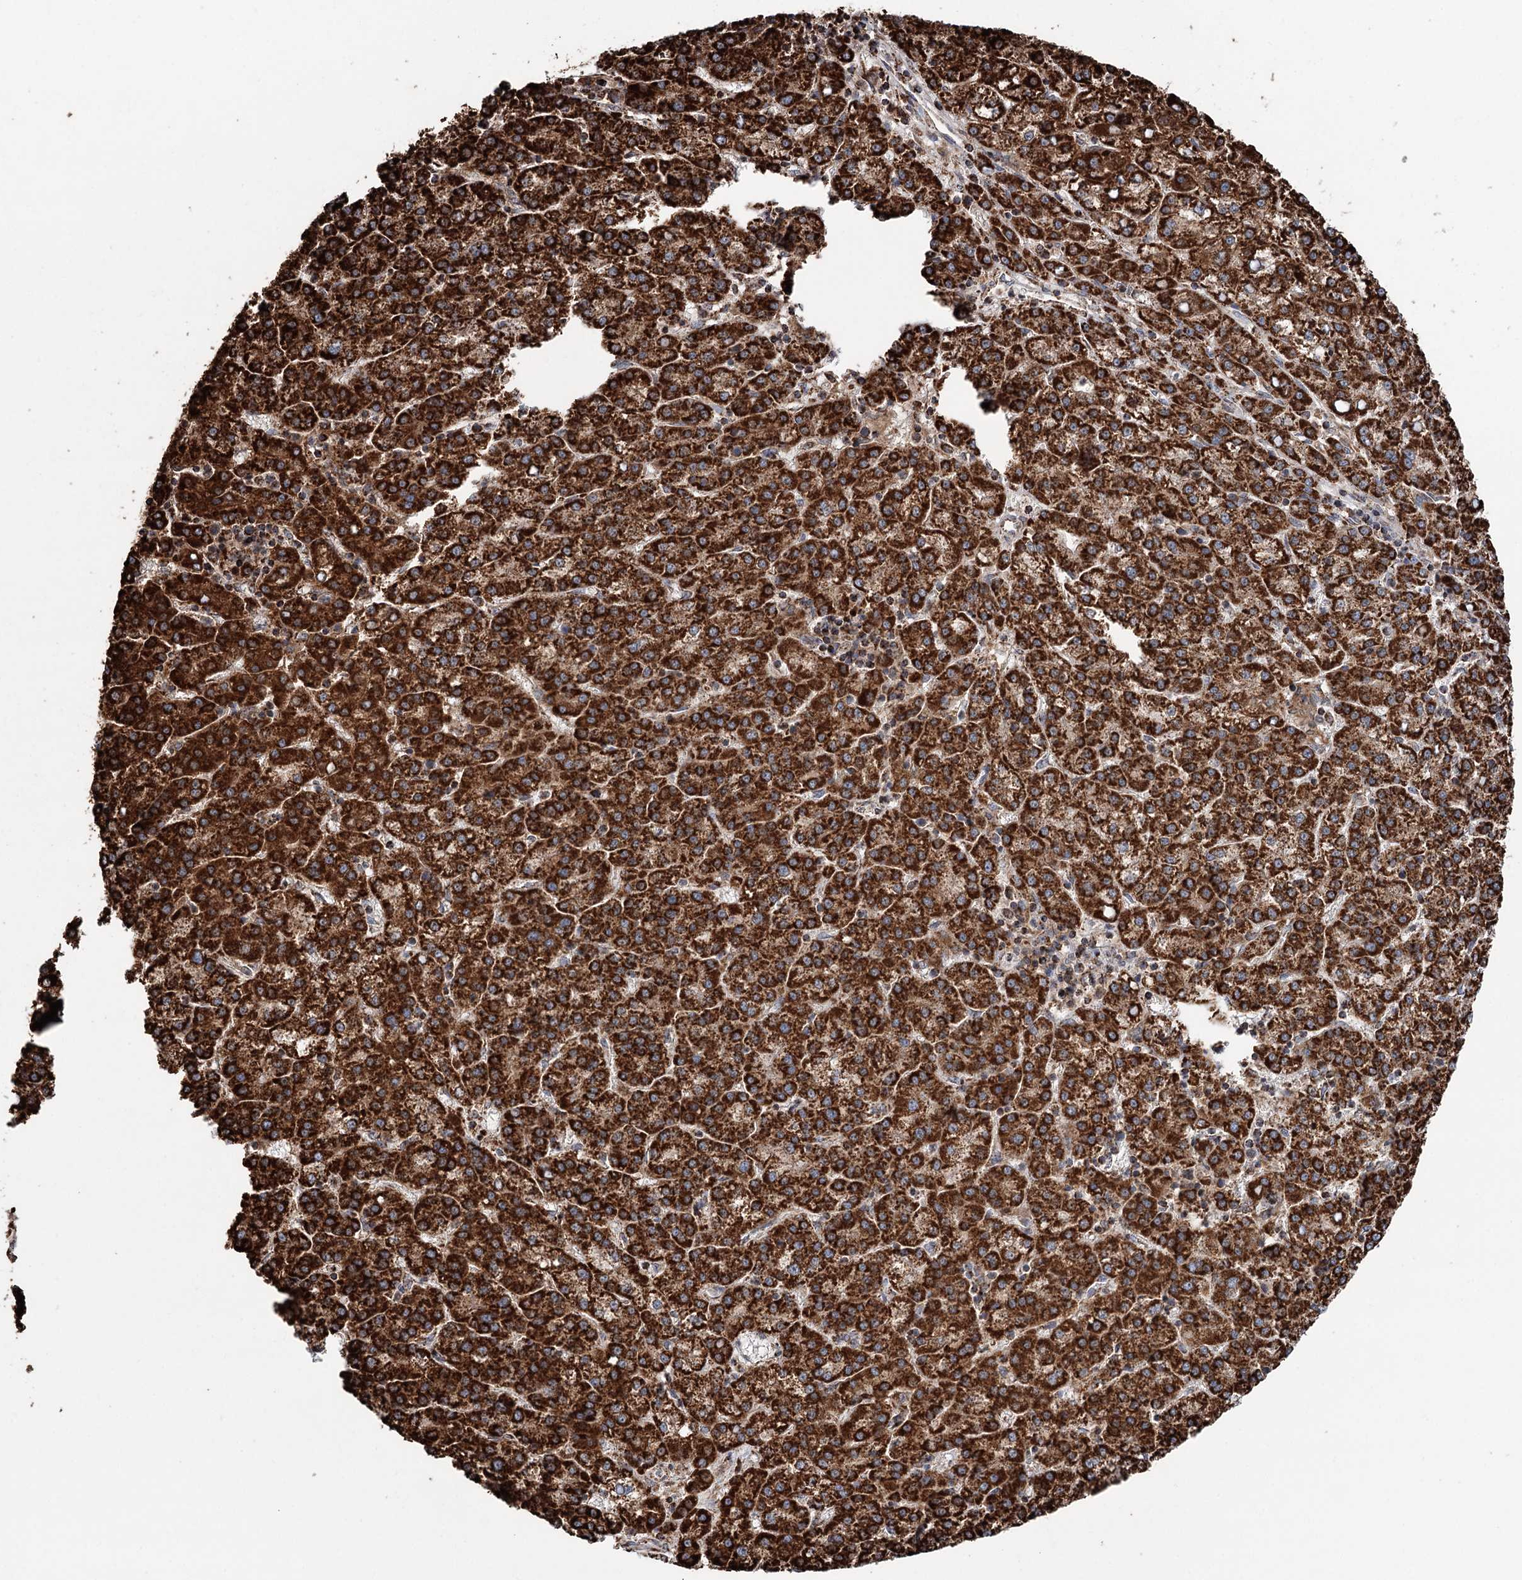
{"staining": {"intensity": "strong", "quantity": ">75%", "location": "cytoplasmic/membranous"}, "tissue": "liver cancer", "cell_type": "Tumor cells", "image_type": "cancer", "snomed": [{"axis": "morphology", "description": "Carcinoma, Hepatocellular, NOS"}, {"axis": "topography", "description": "Liver"}], "caption": "Brown immunohistochemical staining in hepatocellular carcinoma (liver) displays strong cytoplasmic/membranous expression in approximately >75% of tumor cells. The protein is stained brown, and the nuclei are stained in blue (DAB (3,3'-diaminobenzidine) IHC with brightfield microscopy, high magnification).", "gene": "APH1A", "patient": {"sex": "female", "age": 58}}